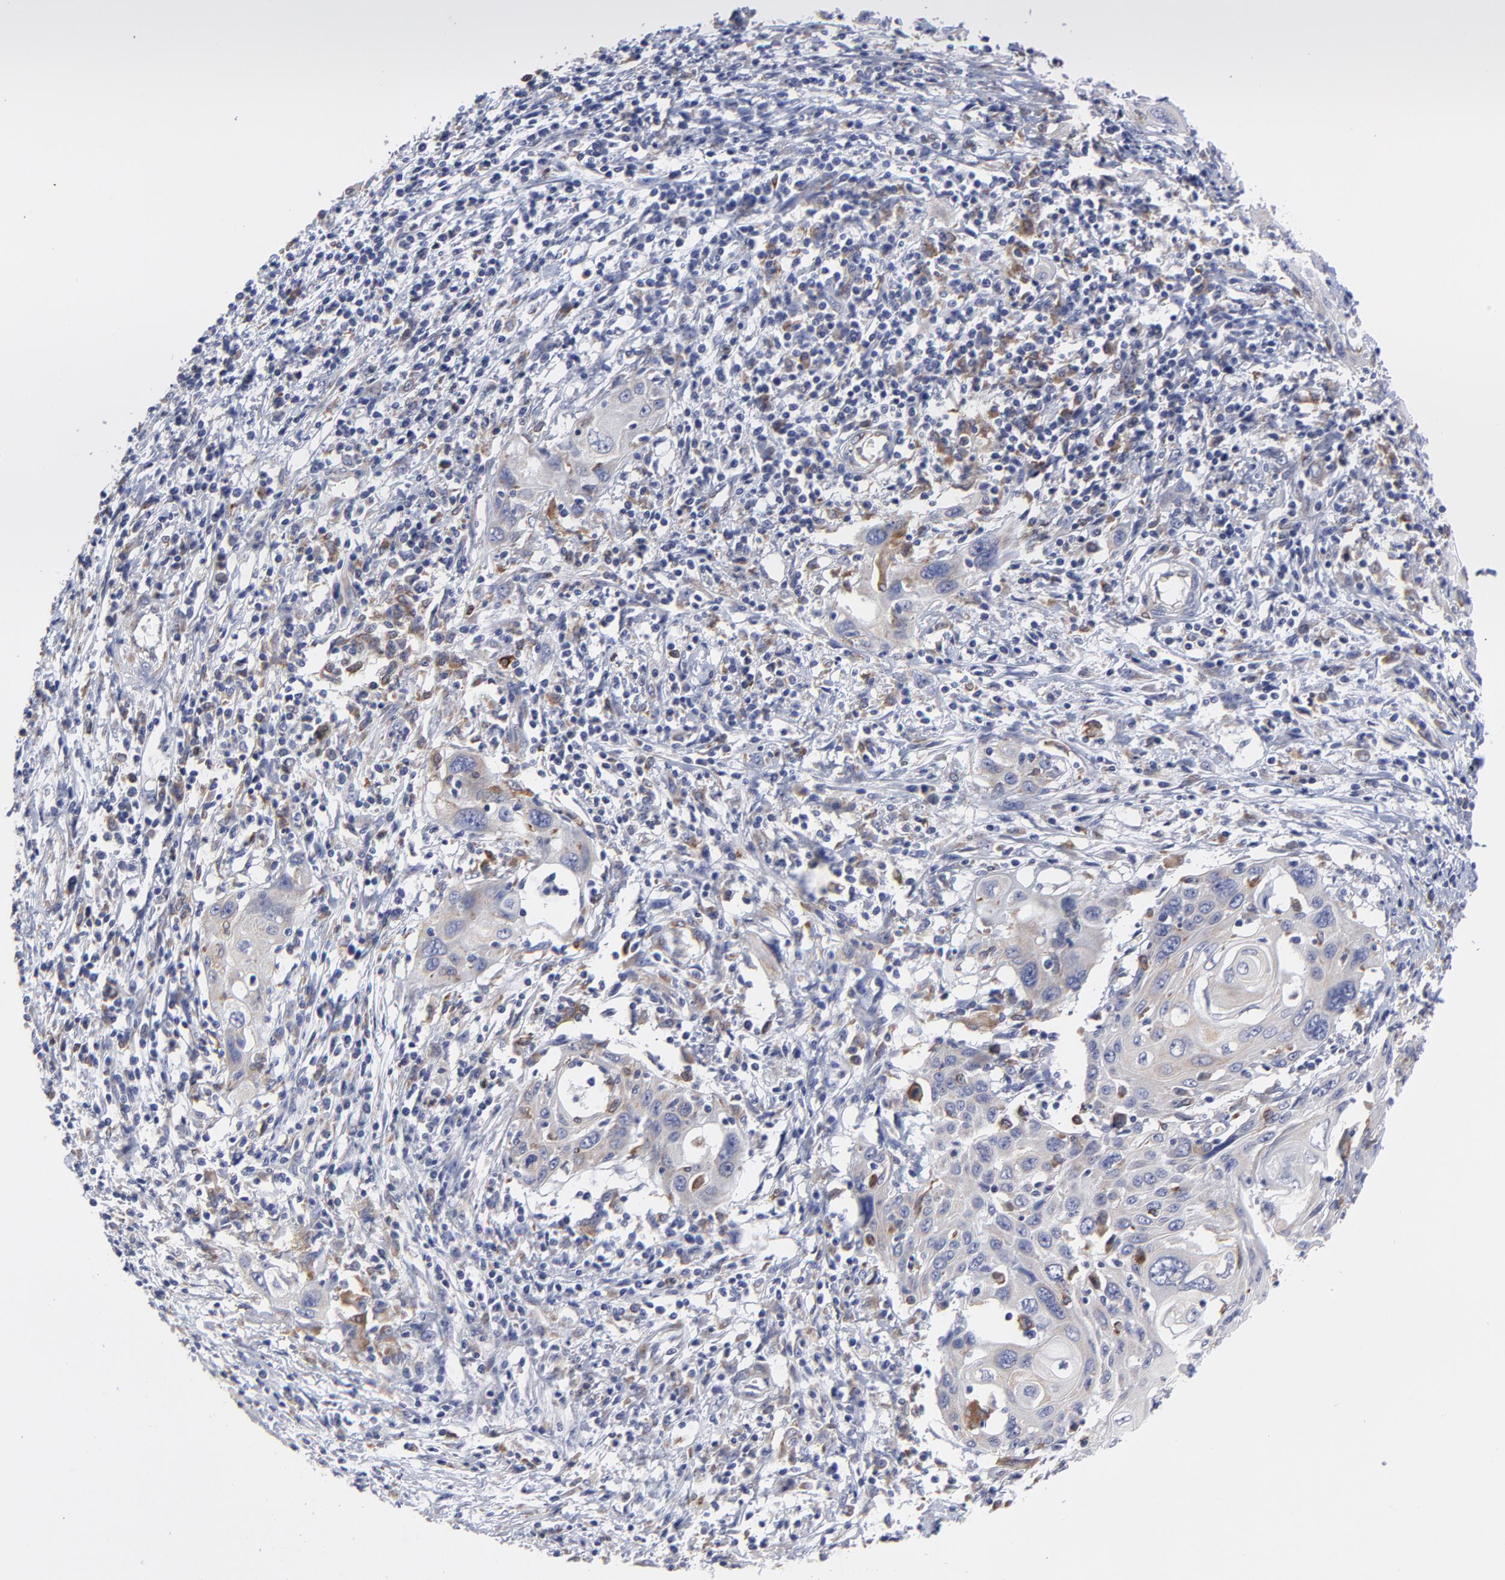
{"staining": {"intensity": "weak", "quantity": "<25%", "location": "cytoplasmic/membranous"}, "tissue": "cervical cancer", "cell_type": "Tumor cells", "image_type": "cancer", "snomed": [{"axis": "morphology", "description": "Squamous cell carcinoma, NOS"}, {"axis": "topography", "description": "Cervix"}], "caption": "Squamous cell carcinoma (cervical) was stained to show a protein in brown. There is no significant expression in tumor cells. (DAB immunohistochemistry (IHC) with hematoxylin counter stain).", "gene": "MOSPD2", "patient": {"sex": "female", "age": 54}}